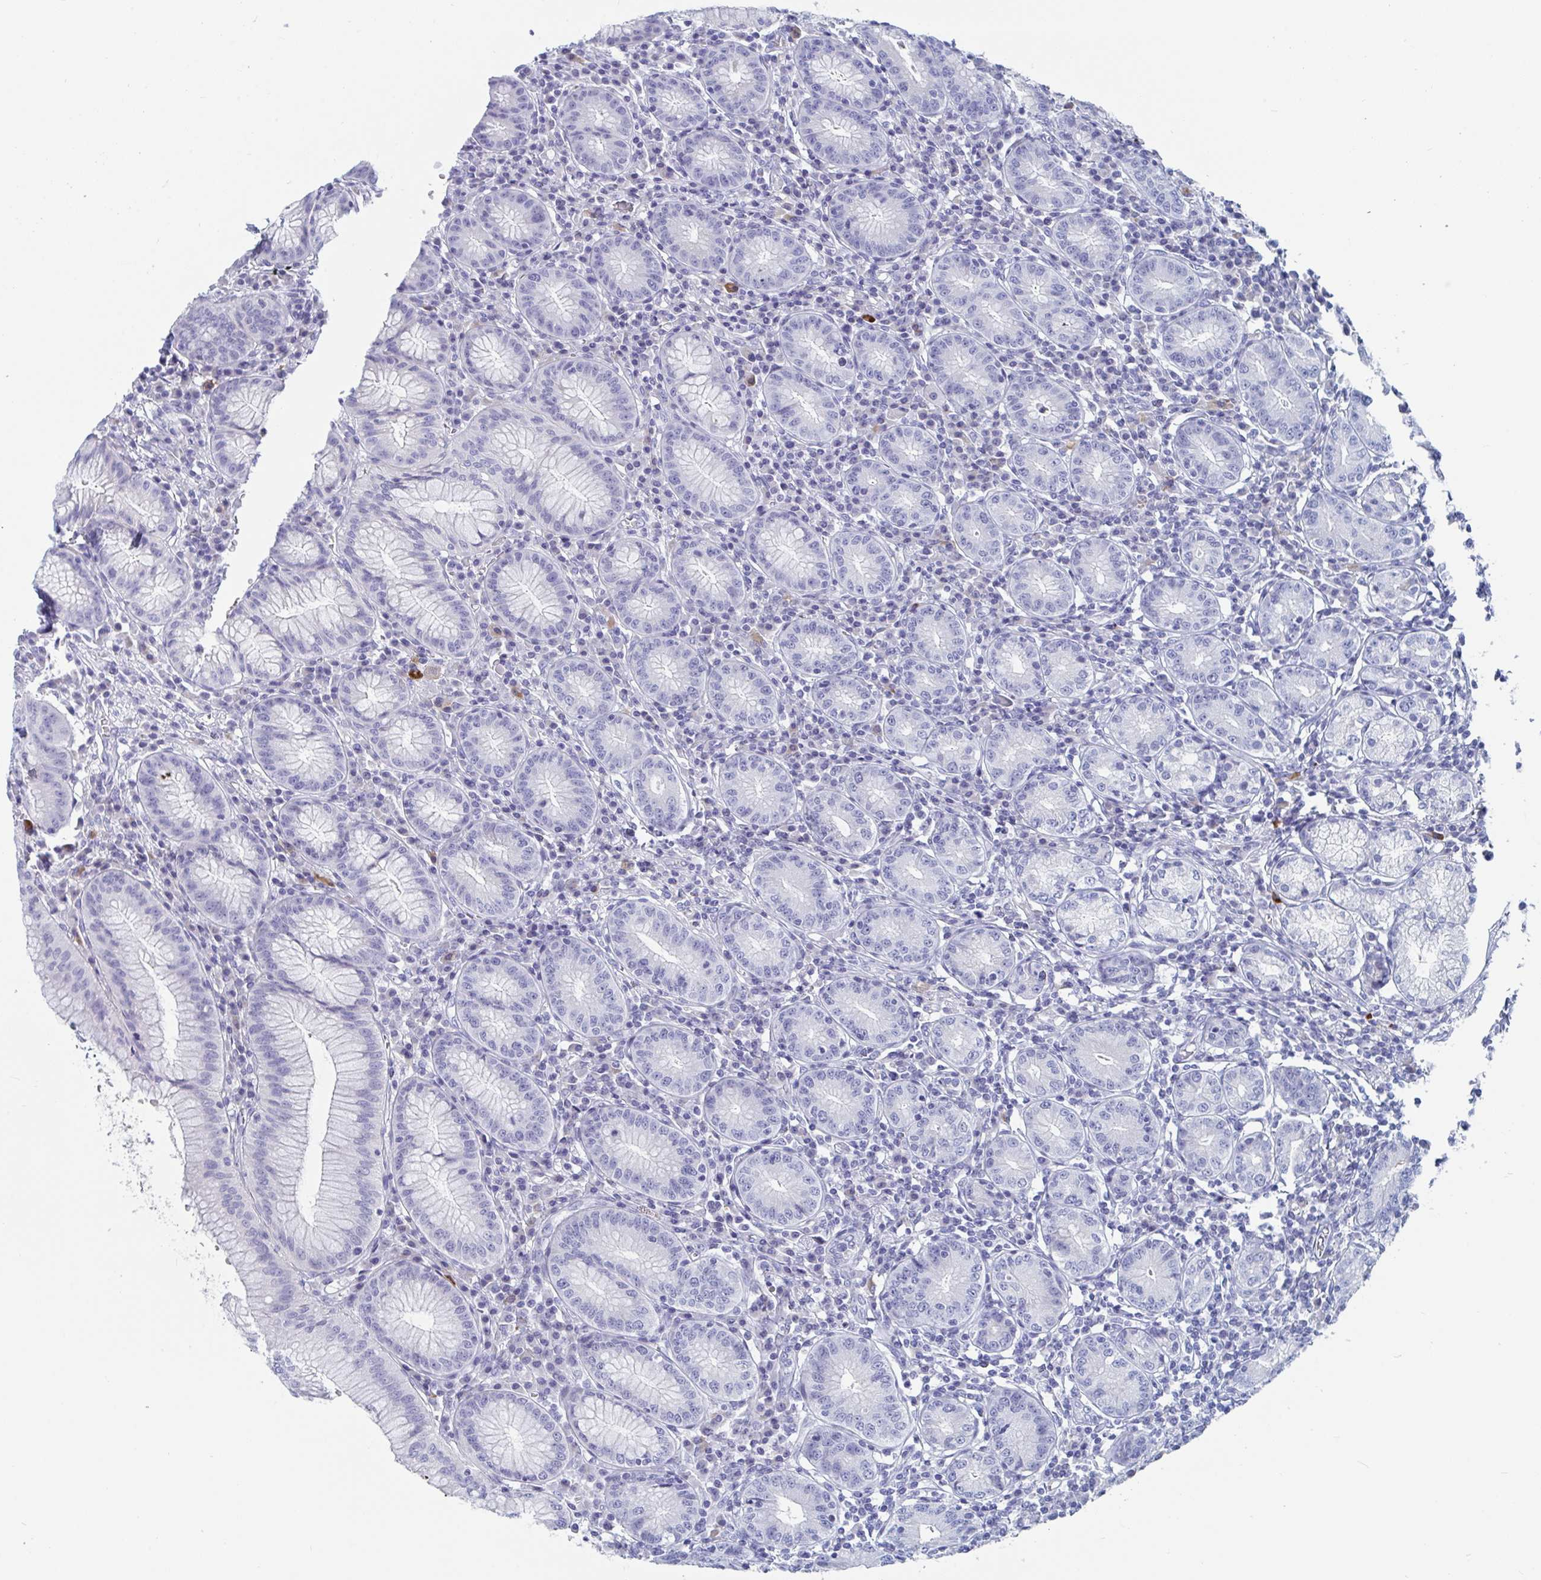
{"staining": {"intensity": "negative", "quantity": "none", "location": "none"}, "tissue": "stomach", "cell_type": "Glandular cells", "image_type": "normal", "snomed": [{"axis": "morphology", "description": "Normal tissue, NOS"}, {"axis": "topography", "description": "Stomach"}], "caption": "Glandular cells show no significant staining in benign stomach. Nuclei are stained in blue.", "gene": "DPEP3", "patient": {"sex": "male", "age": 55}}